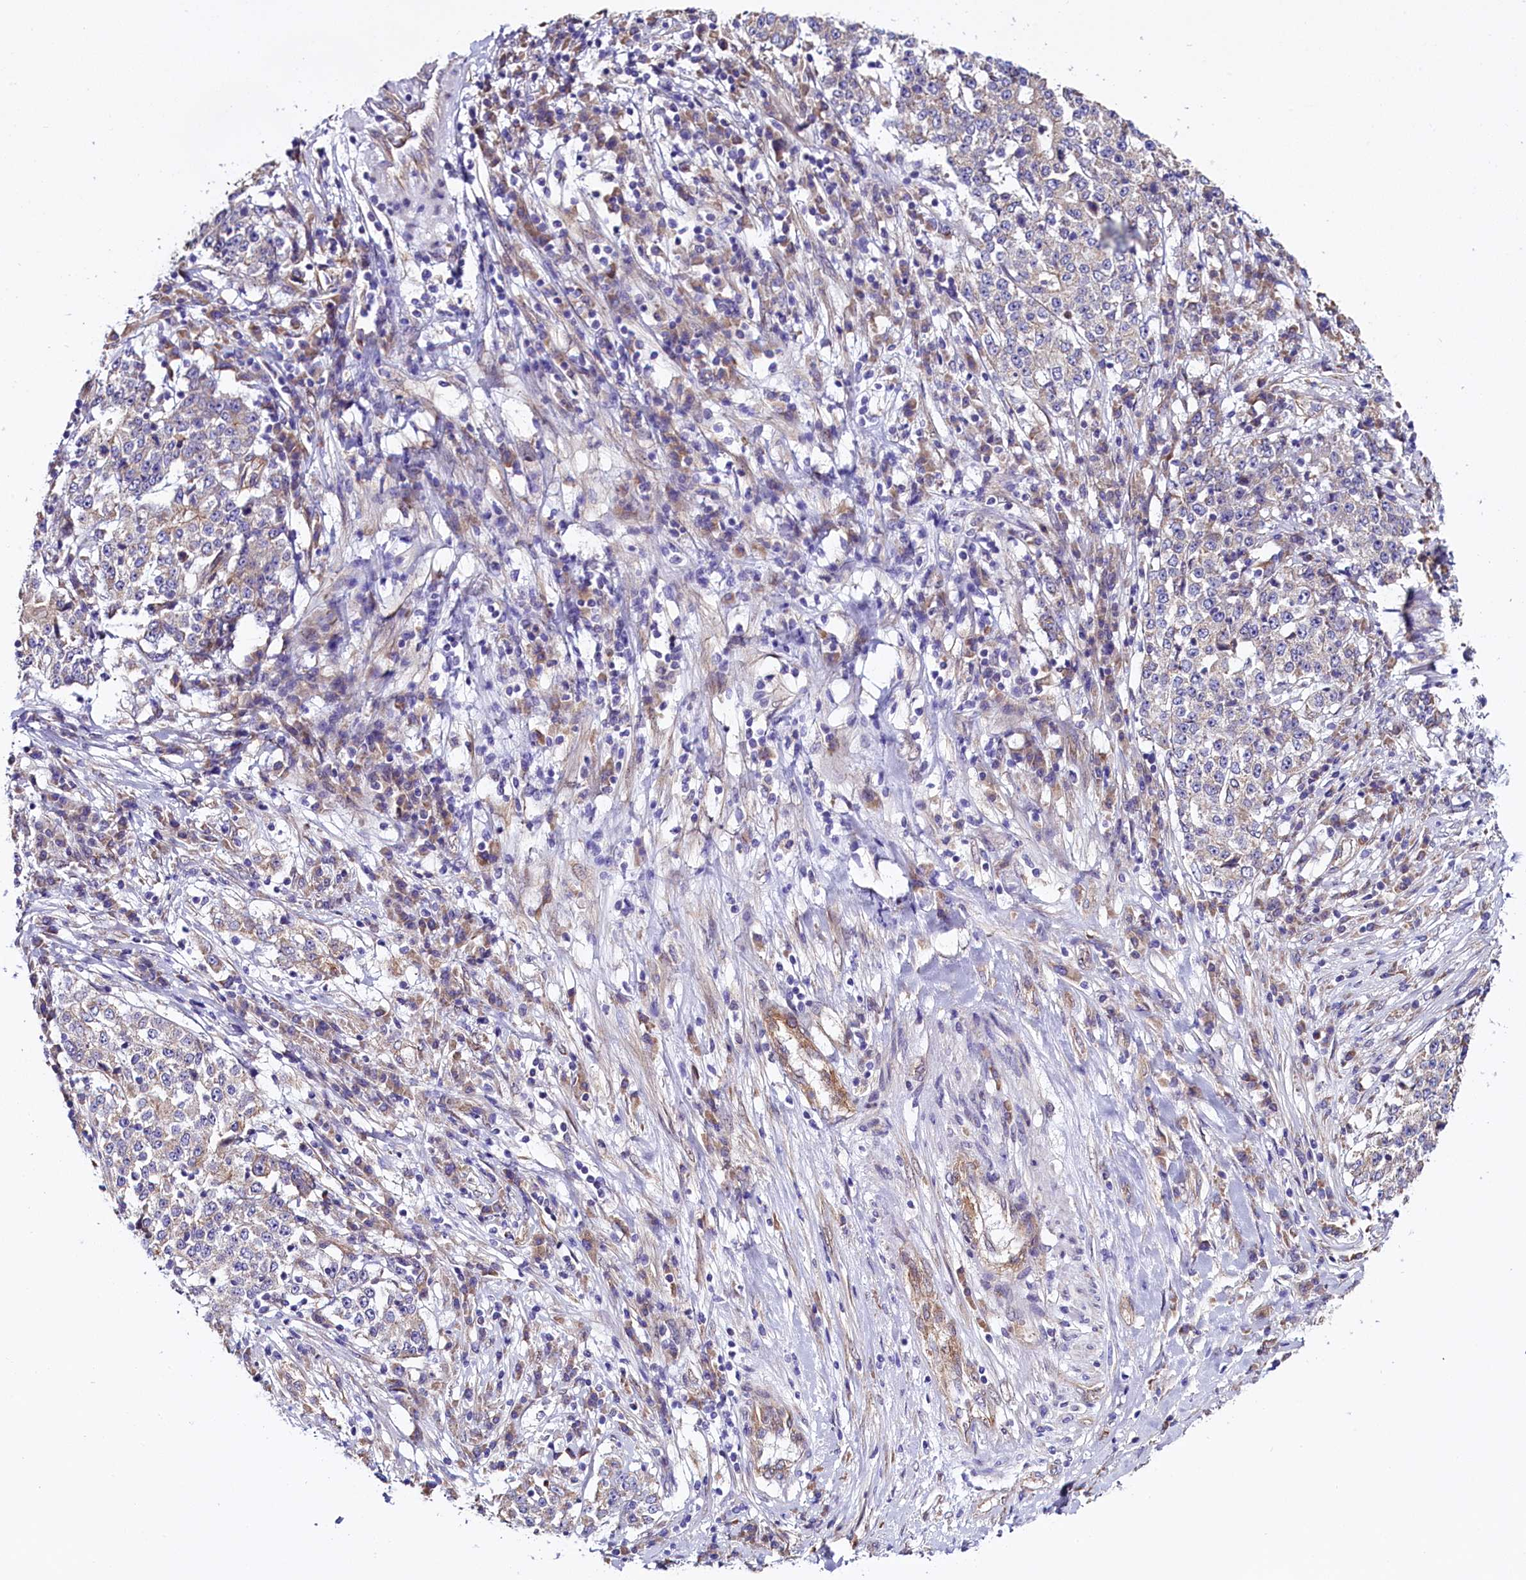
{"staining": {"intensity": "negative", "quantity": "none", "location": "none"}, "tissue": "stomach cancer", "cell_type": "Tumor cells", "image_type": "cancer", "snomed": [{"axis": "morphology", "description": "Adenocarcinoma, NOS"}, {"axis": "topography", "description": "Stomach"}], "caption": "This is a photomicrograph of immunohistochemistry (IHC) staining of adenocarcinoma (stomach), which shows no positivity in tumor cells.", "gene": "UACA", "patient": {"sex": "male", "age": 59}}